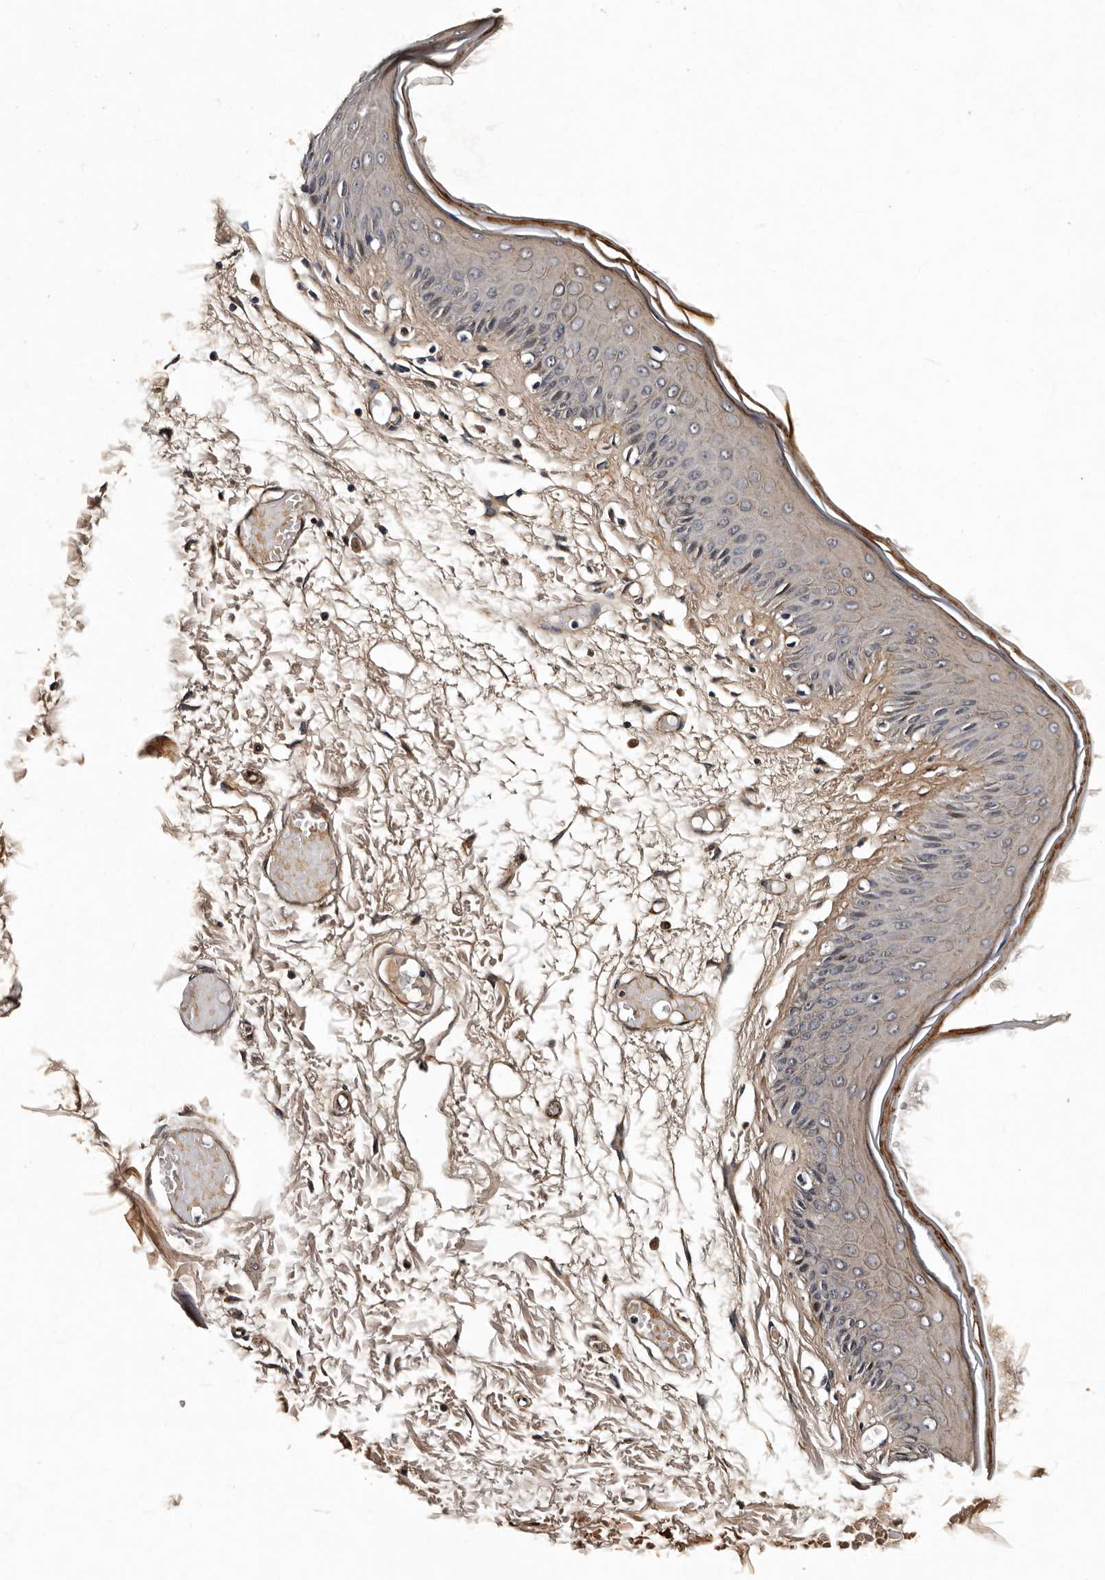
{"staining": {"intensity": "moderate", "quantity": "<25%", "location": "cytoplasmic/membranous"}, "tissue": "skin", "cell_type": "Epidermal cells", "image_type": "normal", "snomed": [{"axis": "morphology", "description": "Normal tissue, NOS"}, {"axis": "topography", "description": "Vulva"}], "caption": "Human skin stained with a brown dye exhibits moderate cytoplasmic/membranous positive staining in about <25% of epidermal cells.", "gene": "CPNE3", "patient": {"sex": "female", "age": 73}}